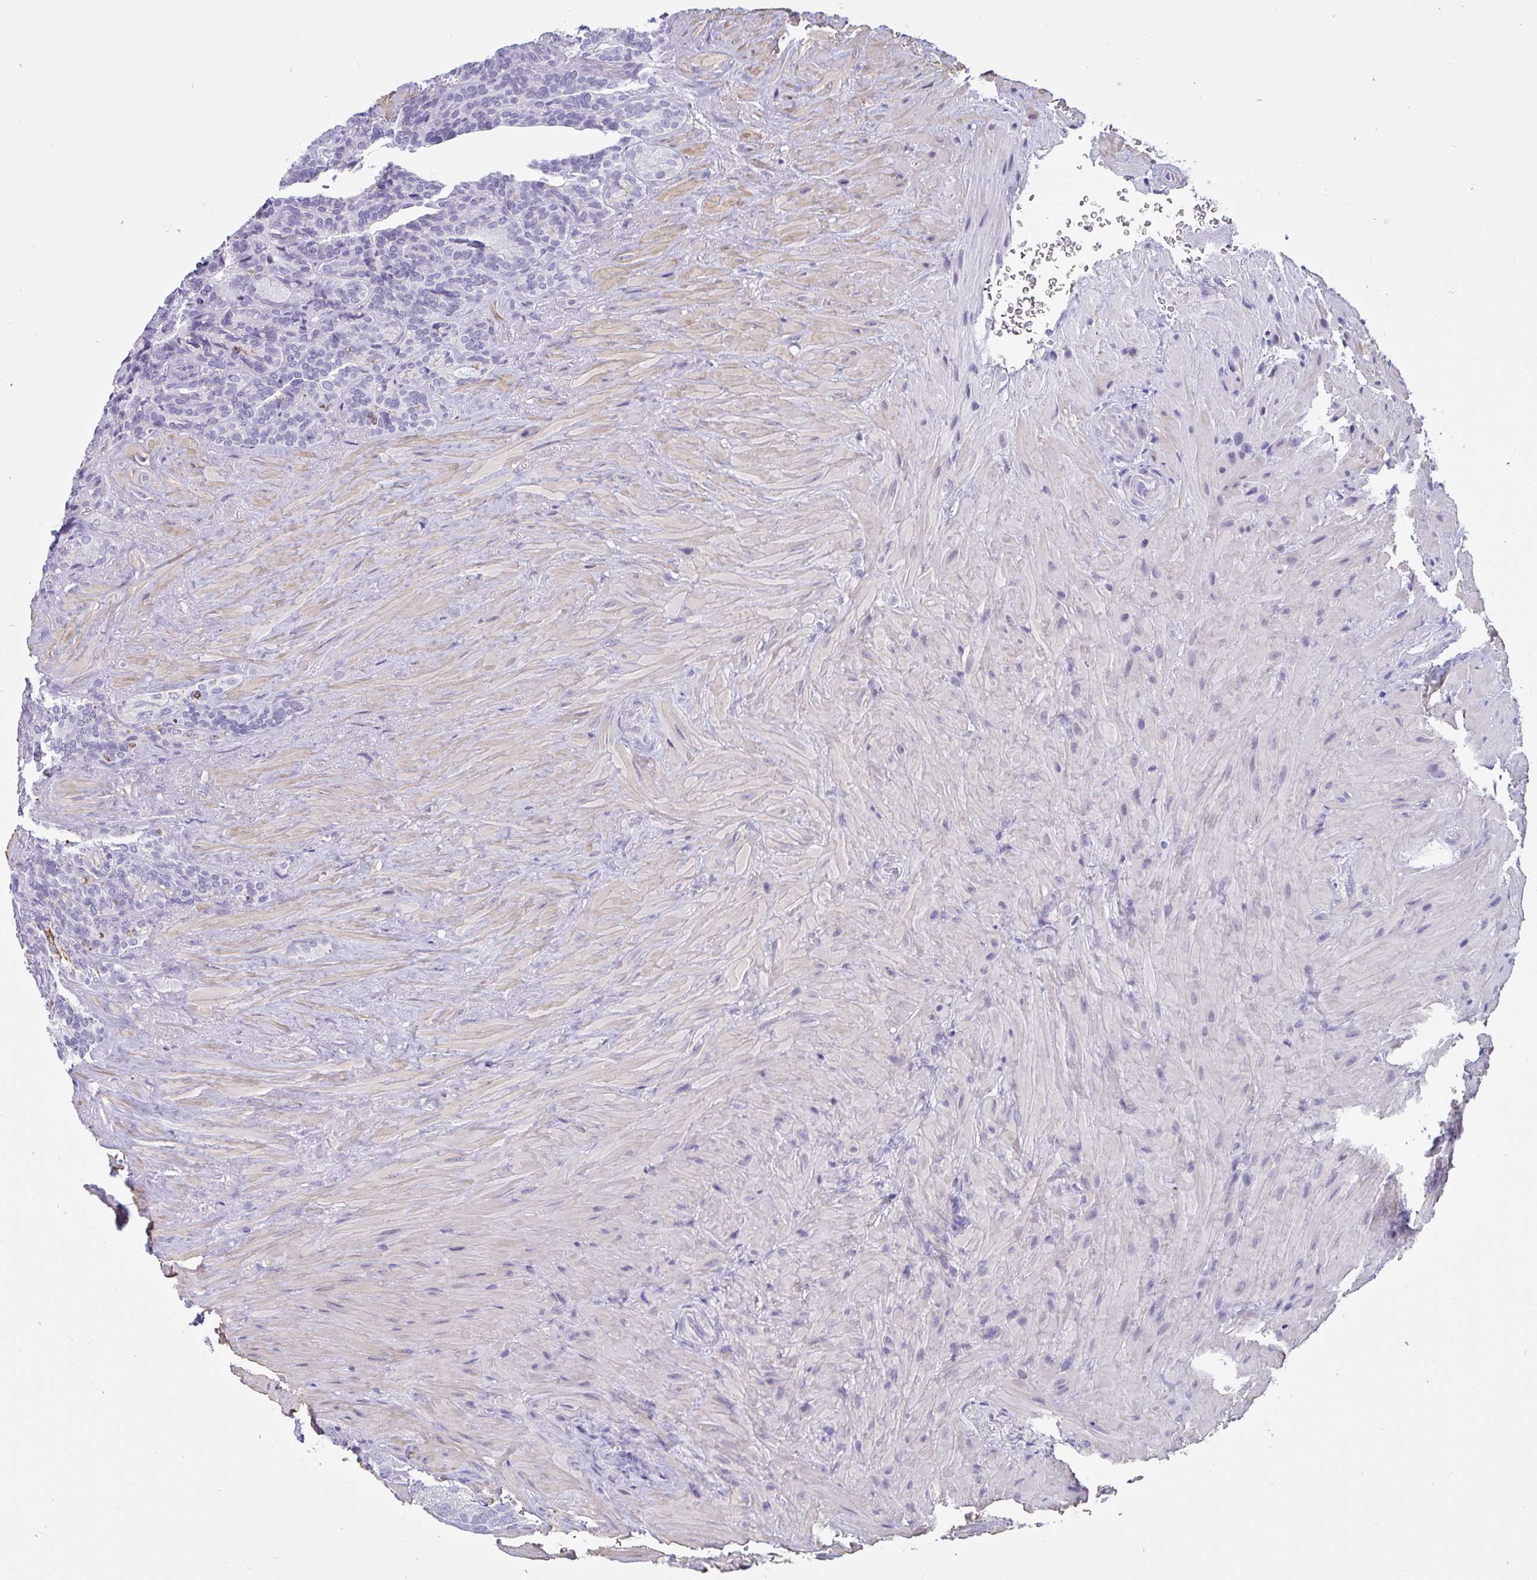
{"staining": {"intensity": "negative", "quantity": "none", "location": "none"}, "tissue": "seminal vesicle", "cell_type": "Glandular cells", "image_type": "normal", "snomed": [{"axis": "morphology", "description": "Normal tissue, NOS"}, {"axis": "topography", "description": "Seminal veicle"}], "caption": "Immunohistochemistry (IHC) histopathology image of unremarkable seminal vesicle: seminal vesicle stained with DAB demonstrates no significant protein positivity in glandular cells. The staining is performed using DAB (3,3'-diaminobenzidine) brown chromogen with nuclei counter-stained in using hematoxylin.", "gene": "SUZ12", "patient": {"sex": "male", "age": 69}}